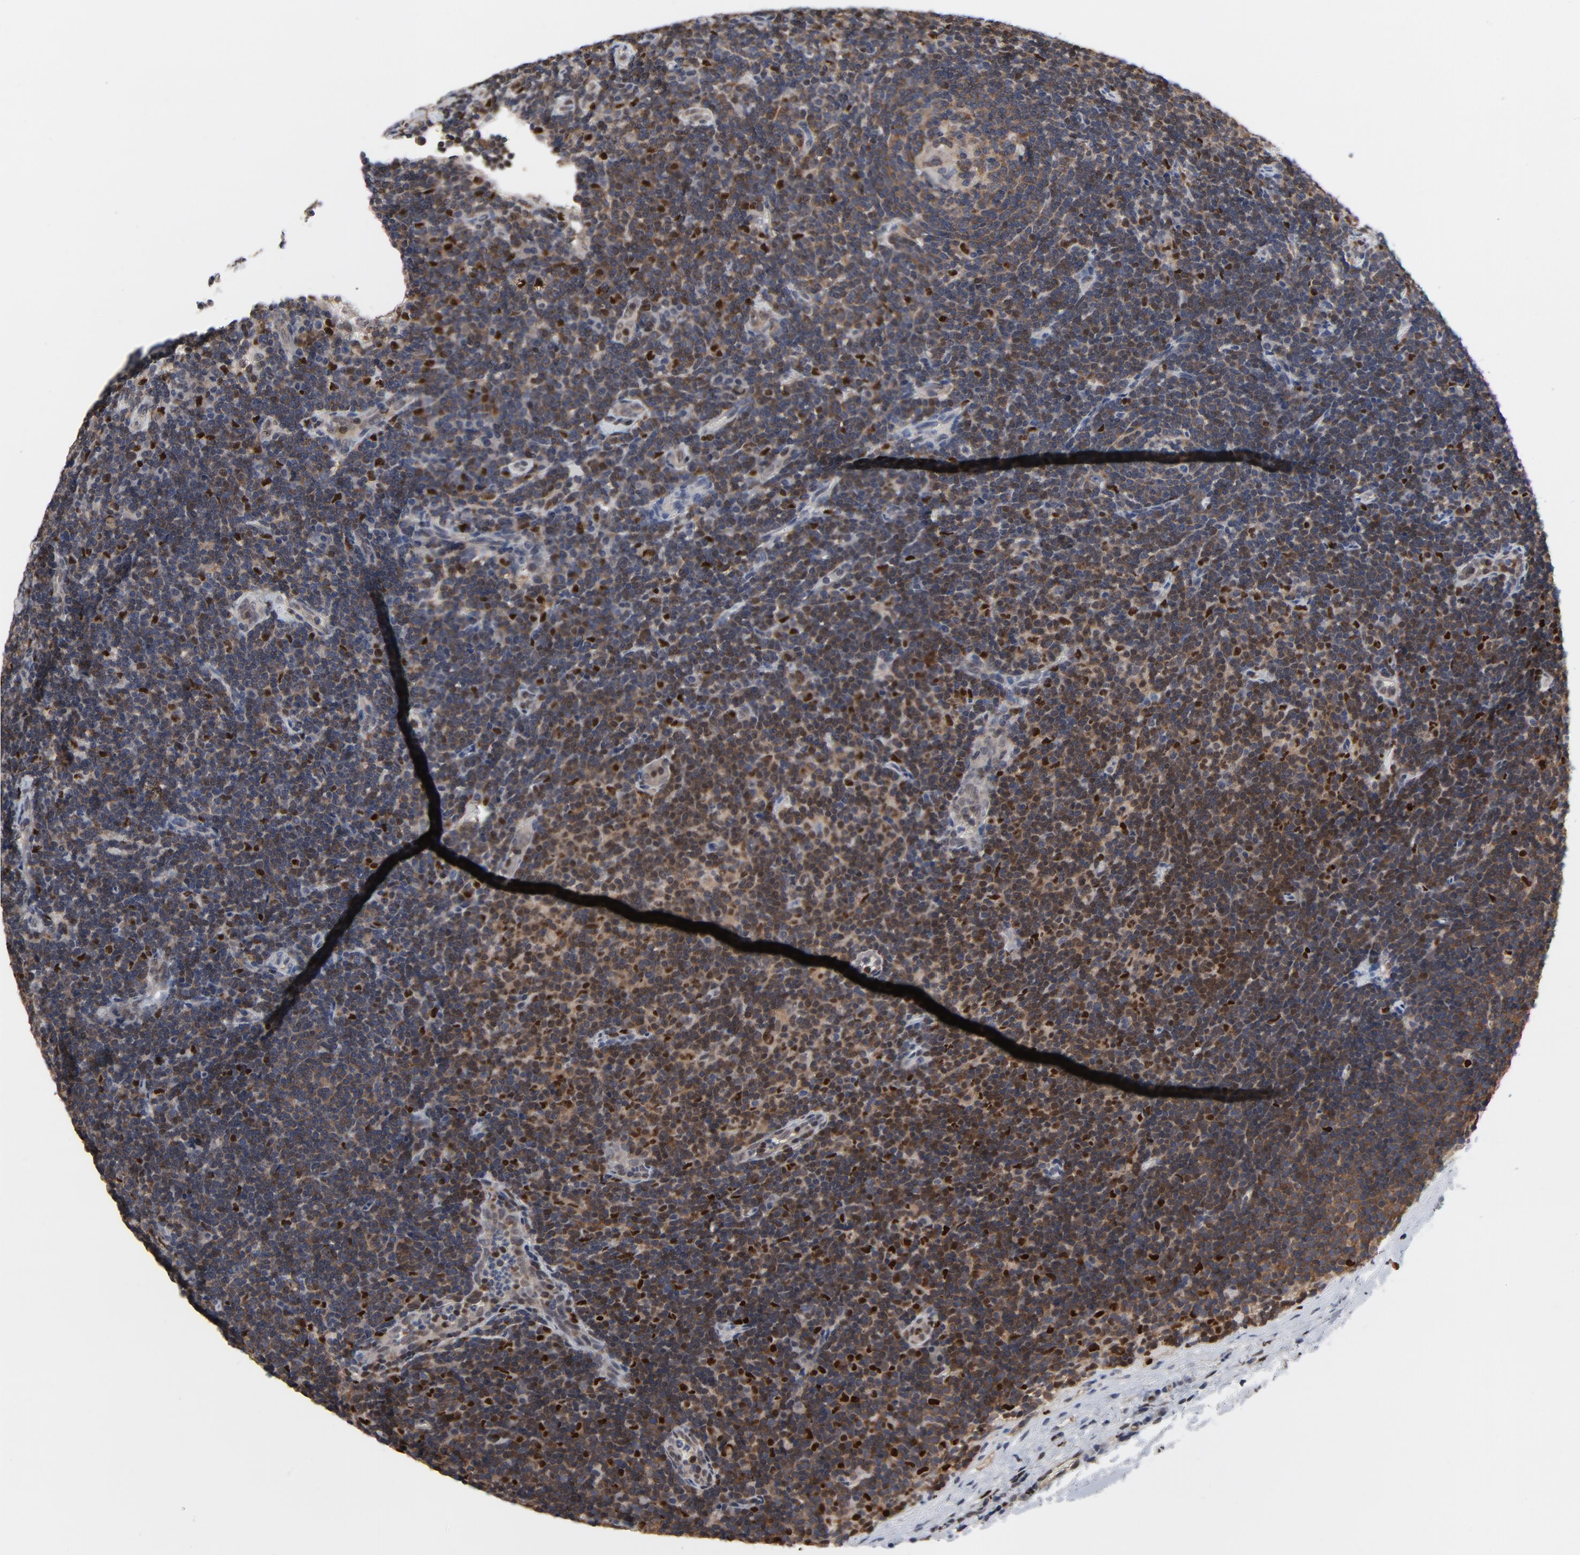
{"staining": {"intensity": "moderate", "quantity": "25%-75%", "location": "cytoplasmic/membranous"}, "tissue": "lymphoma", "cell_type": "Tumor cells", "image_type": "cancer", "snomed": [{"axis": "morphology", "description": "Malignant lymphoma, non-Hodgkin's type, Low grade"}, {"axis": "topography", "description": "Lymph node"}], "caption": "The photomicrograph shows a brown stain indicating the presence of a protein in the cytoplasmic/membranous of tumor cells in malignant lymphoma, non-Hodgkin's type (low-grade). (DAB (3,3'-diaminobenzidine) IHC with brightfield microscopy, high magnification).", "gene": "NFKB1", "patient": {"sex": "male", "age": 70}}